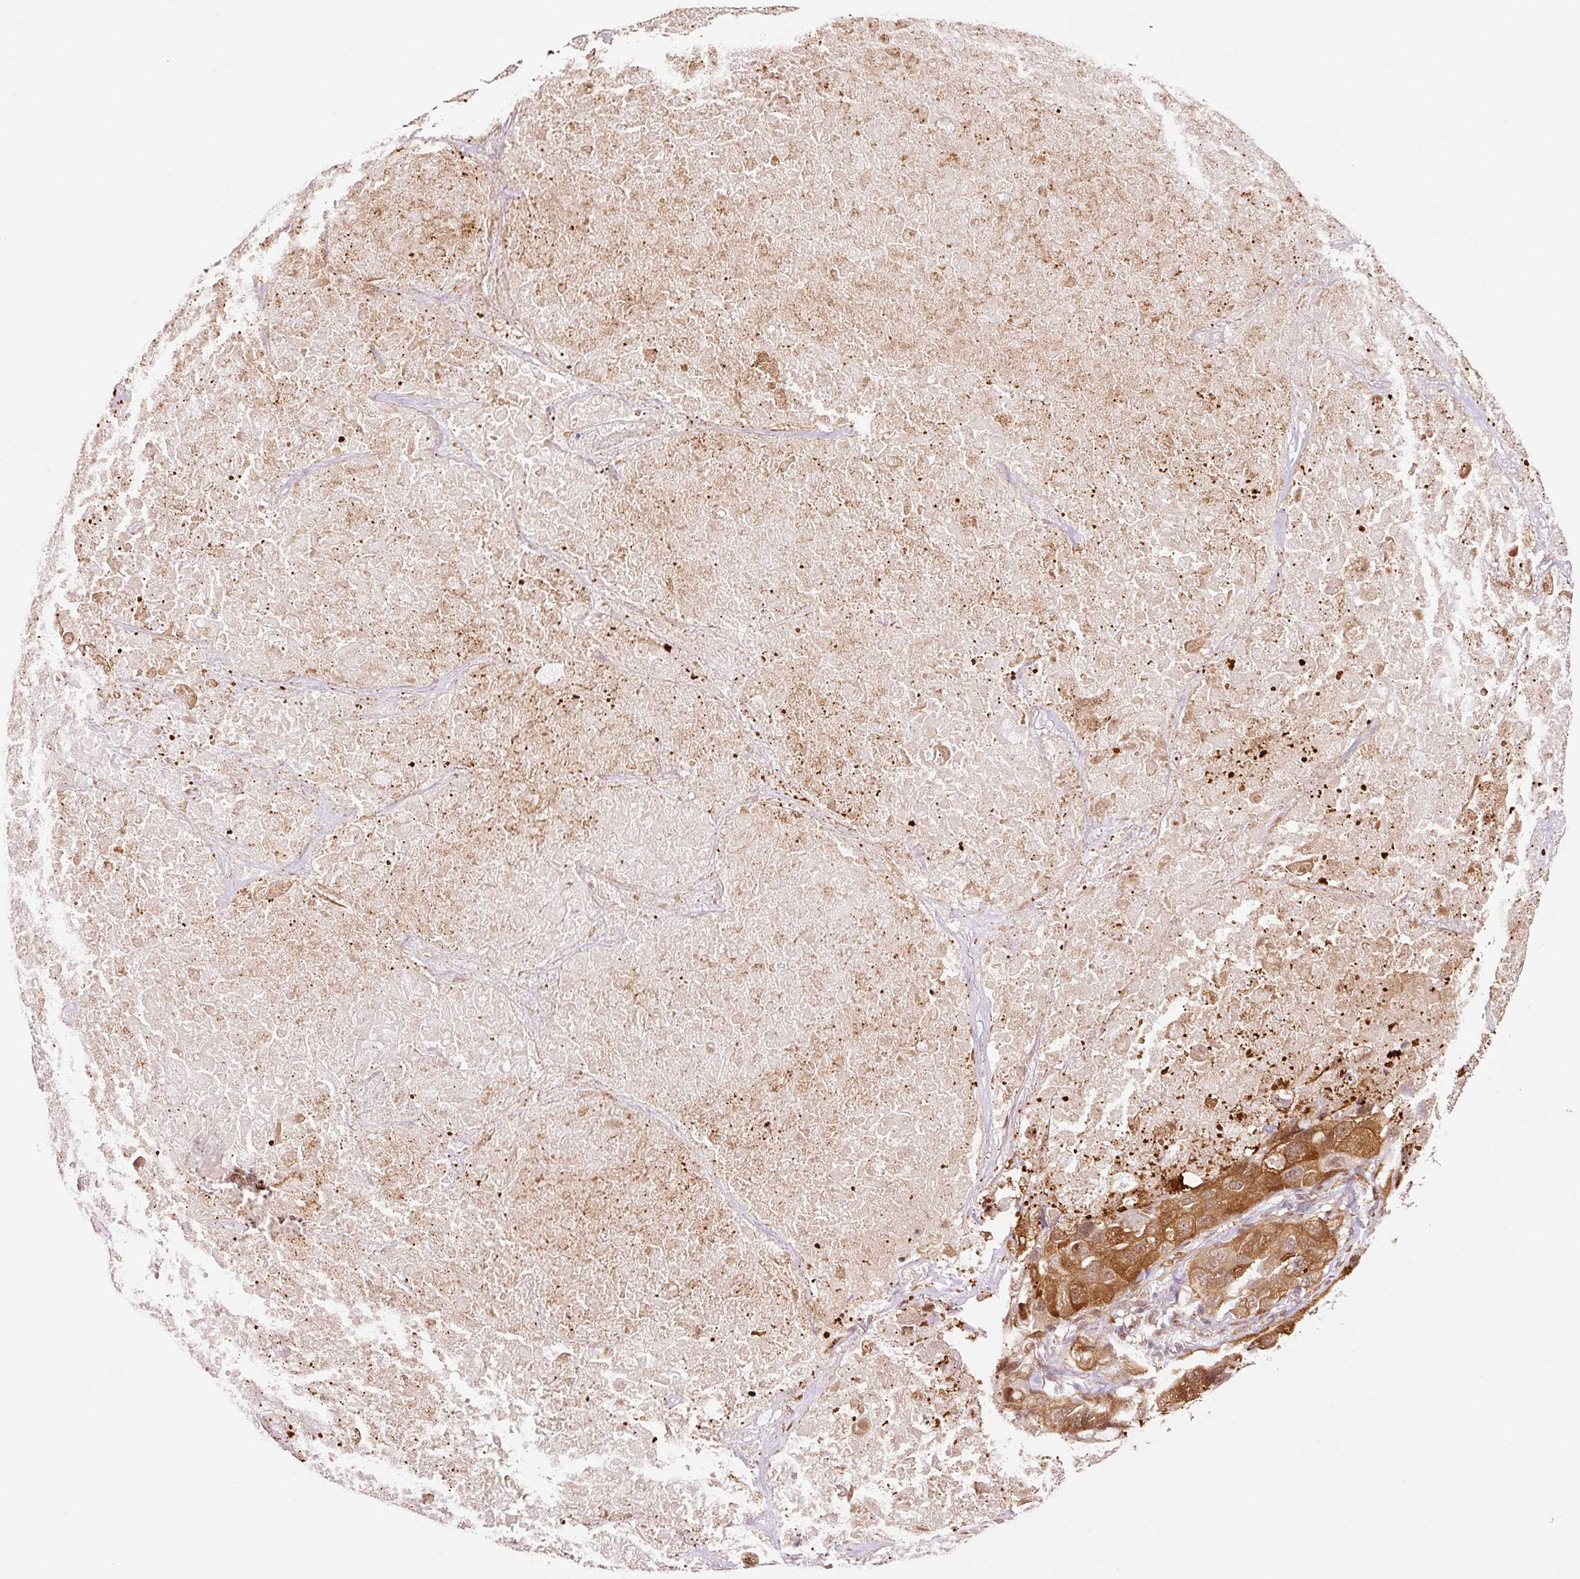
{"staining": {"intensity": "moderate", "quantity": ">75%", "location": "cytoplasmic/membranous,nuclear"}, "tissue": "lung cancer", "cell_type": "Tumor cells", "image_type": "cancer", "snomed": [{"axis": "morphology", "description": "Squamous cell carcinoma, NOS"}, {"axis": "topography", "description": "Lung"}], "caption": "Immunohistochemistry (IHC) (DAB (3,3'-diaminobenzidine)) staining of human squamous cell carcinoma (lung) exhibits moderate cytoplasmic/membranous and nuclear protein positivity in about >75% of tumor cells. The staining was performed using DAB, with brown indicating positive protein expression. Nuclei are stained blue with hematoxylin.", "gene": "FBXL14", "patient": {"sex": "female", "age": 73}}